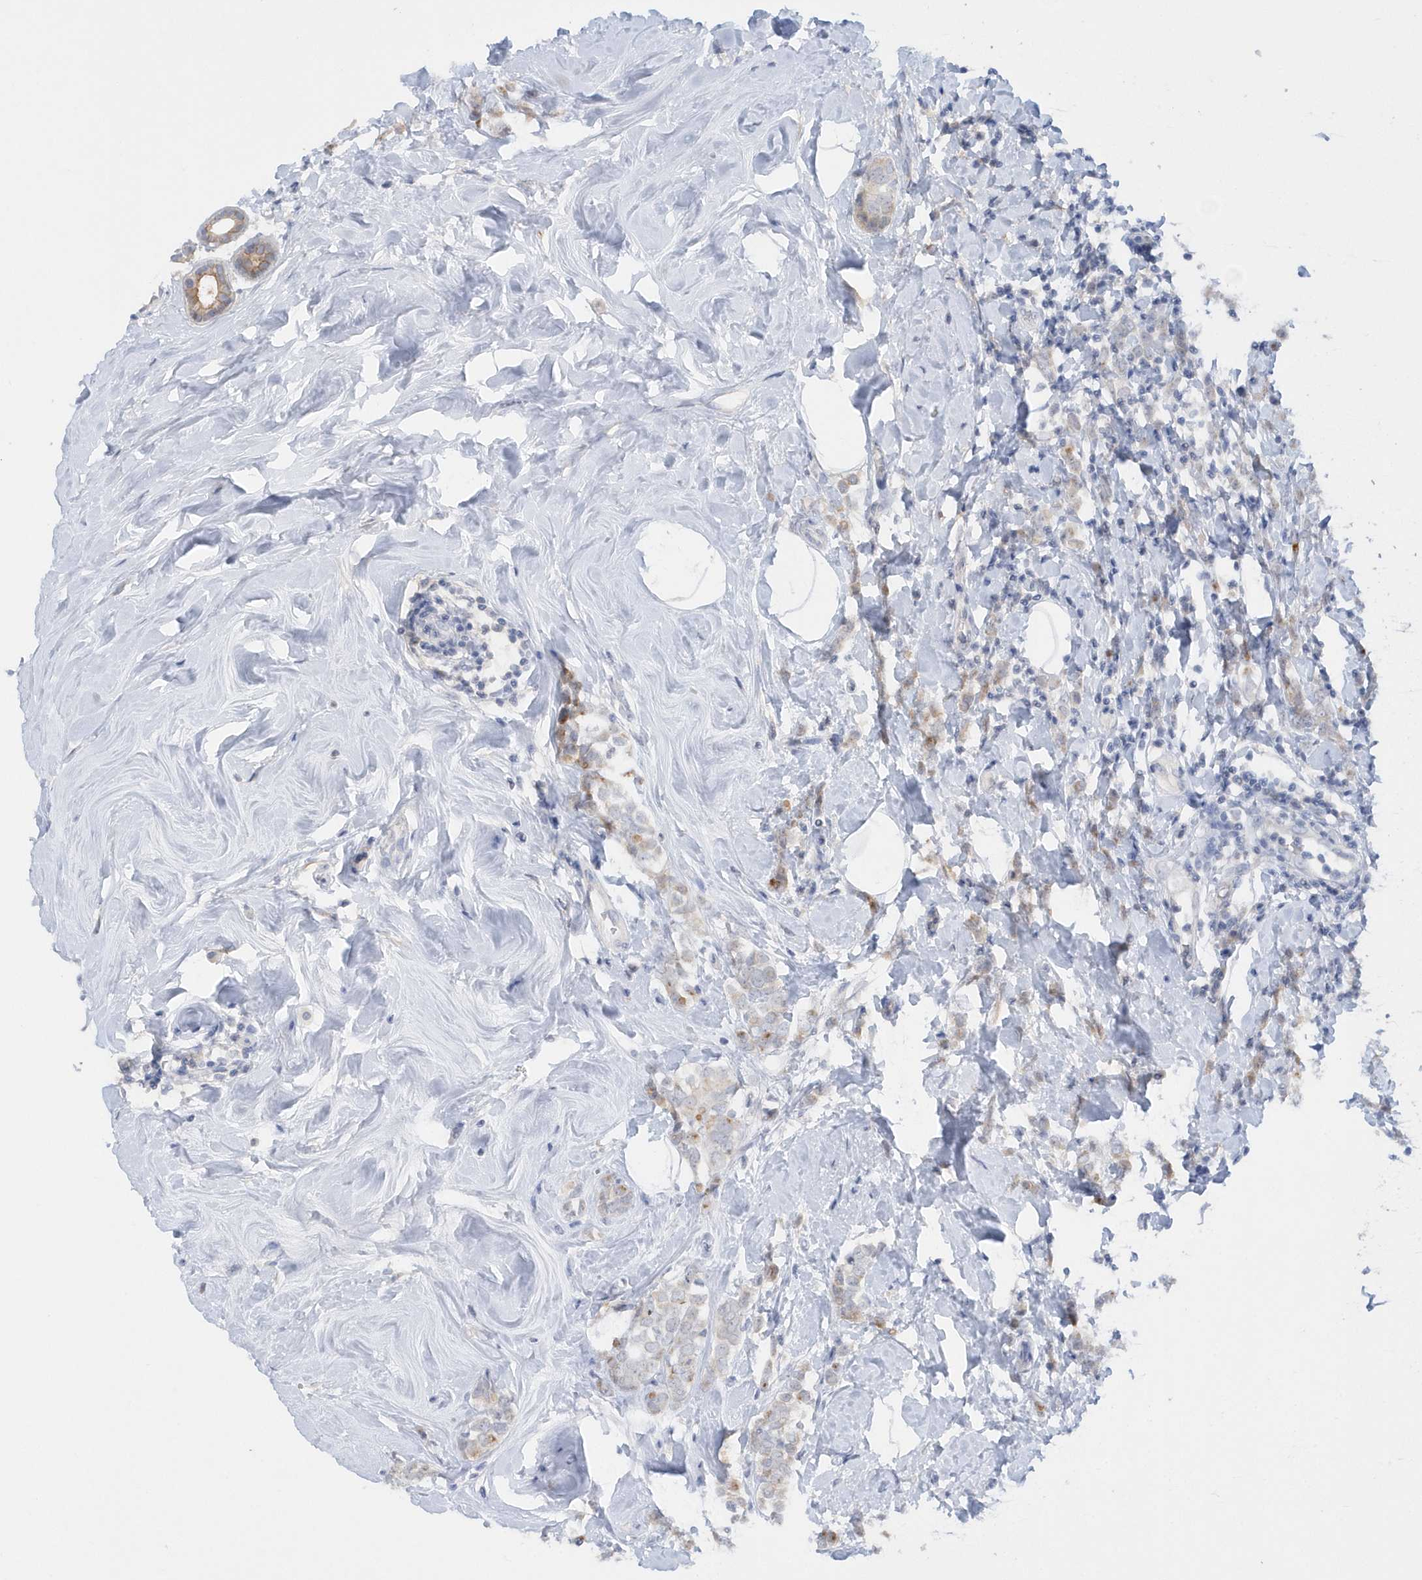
{"staining": {"intensity": "weak", "quantity": "<25%", "location": "cytoplasmic/membranous"}, "tissue": "breast cancer", "cell_type": "Tumor cells", "image_type": "cancer", "snomed": [{"axis": "morphology", "description": "Lobular carcinoma"}, {"axis": "topography", "description": "Breast"}], "caption": "Tumor cells show no significant positivity in breast cancer. (Stains: DAB immunohistochemistry (IHC) with hematoxylin counter stain, Microscopy: brightfield microscopy at high magnification).", "gene": "RPE", "patient": {"sex": "female", "age": 47}}